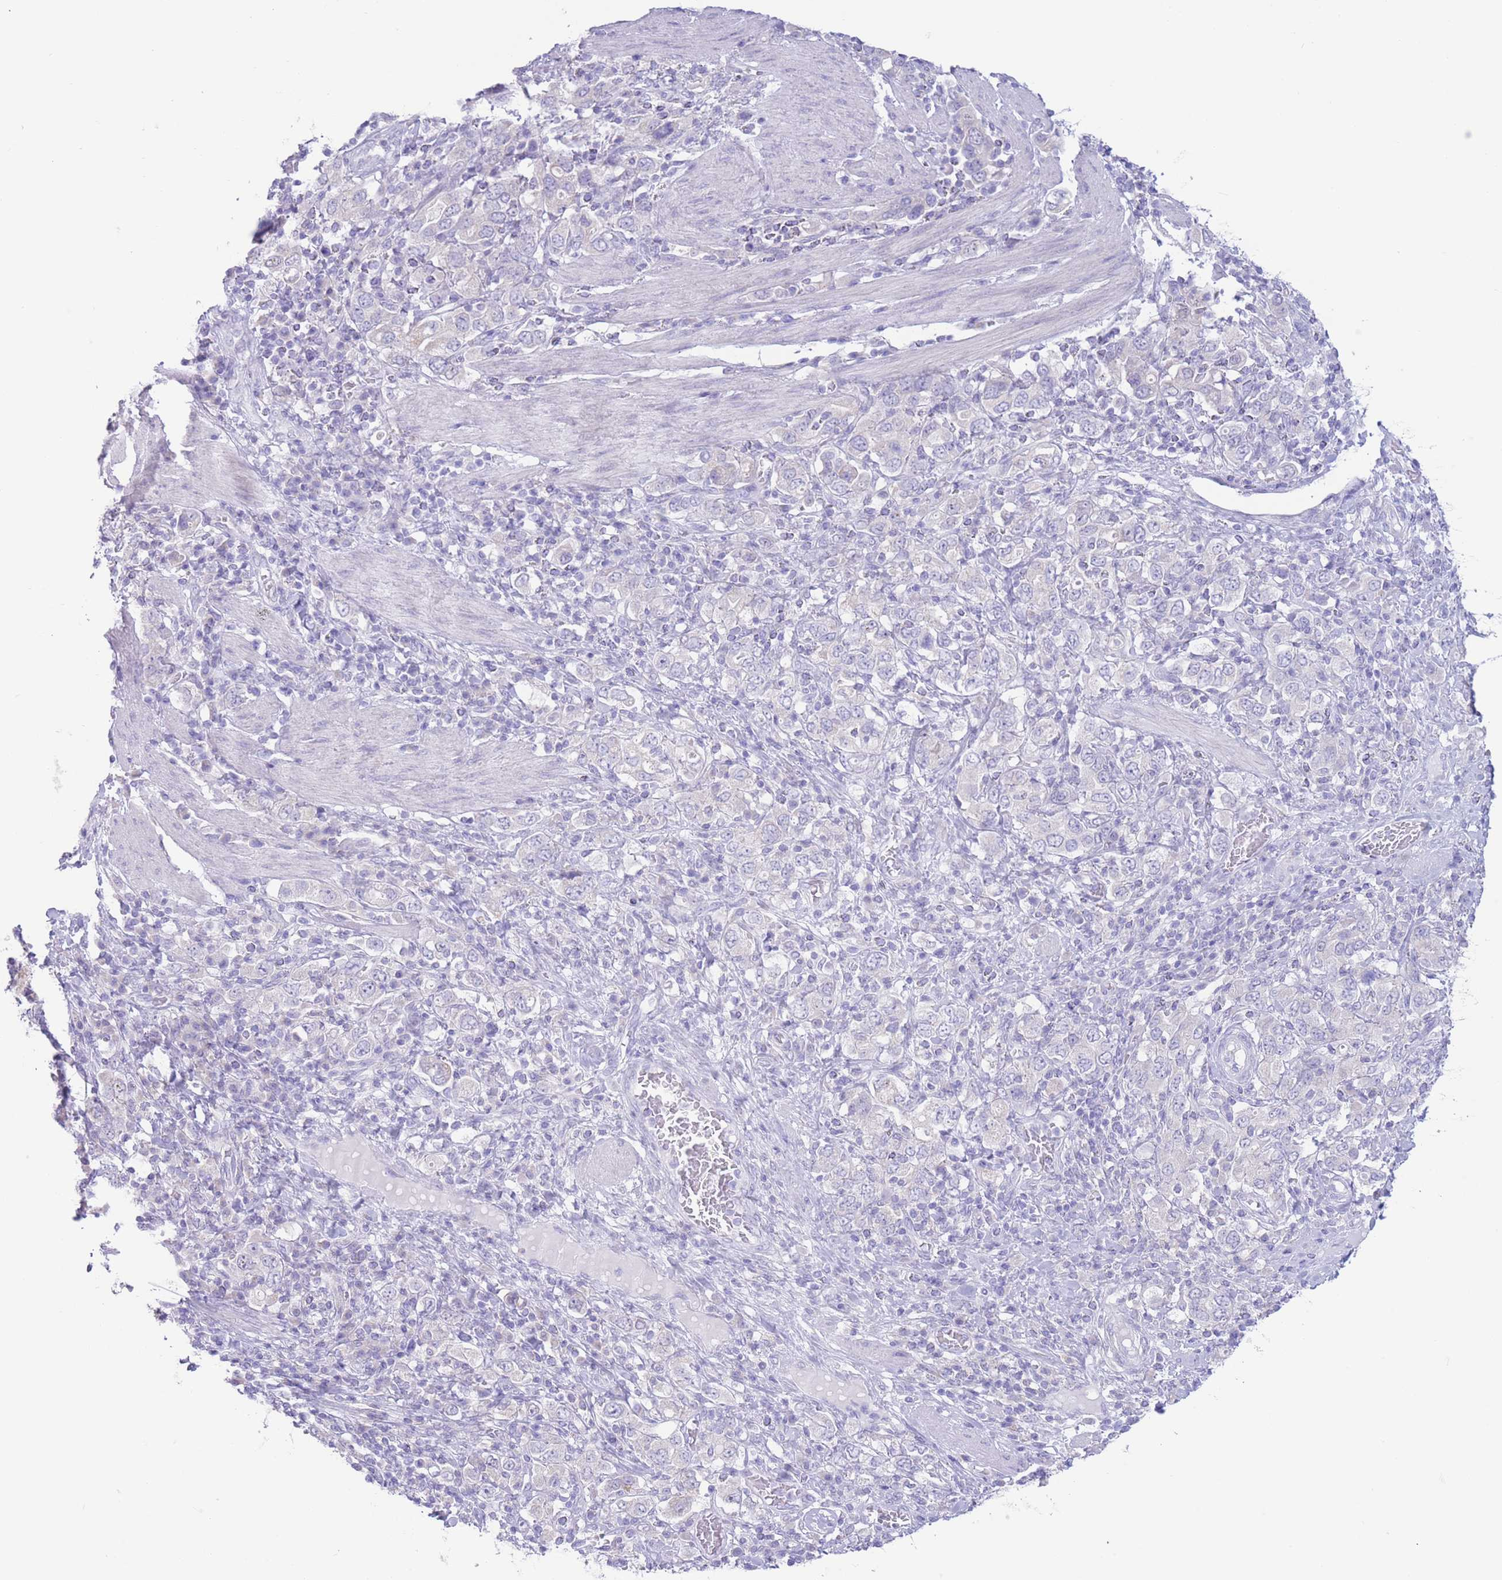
{"staining": {"intensity": "negative", "quantity": "none", "location": "none"}, "tissue": "stomach cancer", "cell_type": "Tumor cells", "image_type": "cancer", "snomed": [{"axis": "morphology", "description": "Adenocarcinoma, NOS"}, {"axis": "topography", "description": "Stomach, upper"}, {"axis": "topography", "description": "Stomach"}], "caption": "Immunohistochemistry image of stomach cancer stained for a protein (brown), which shows no expression in tumor cells.", "gene": "FAH", "patient": {"sex": "male", "age": 62}}